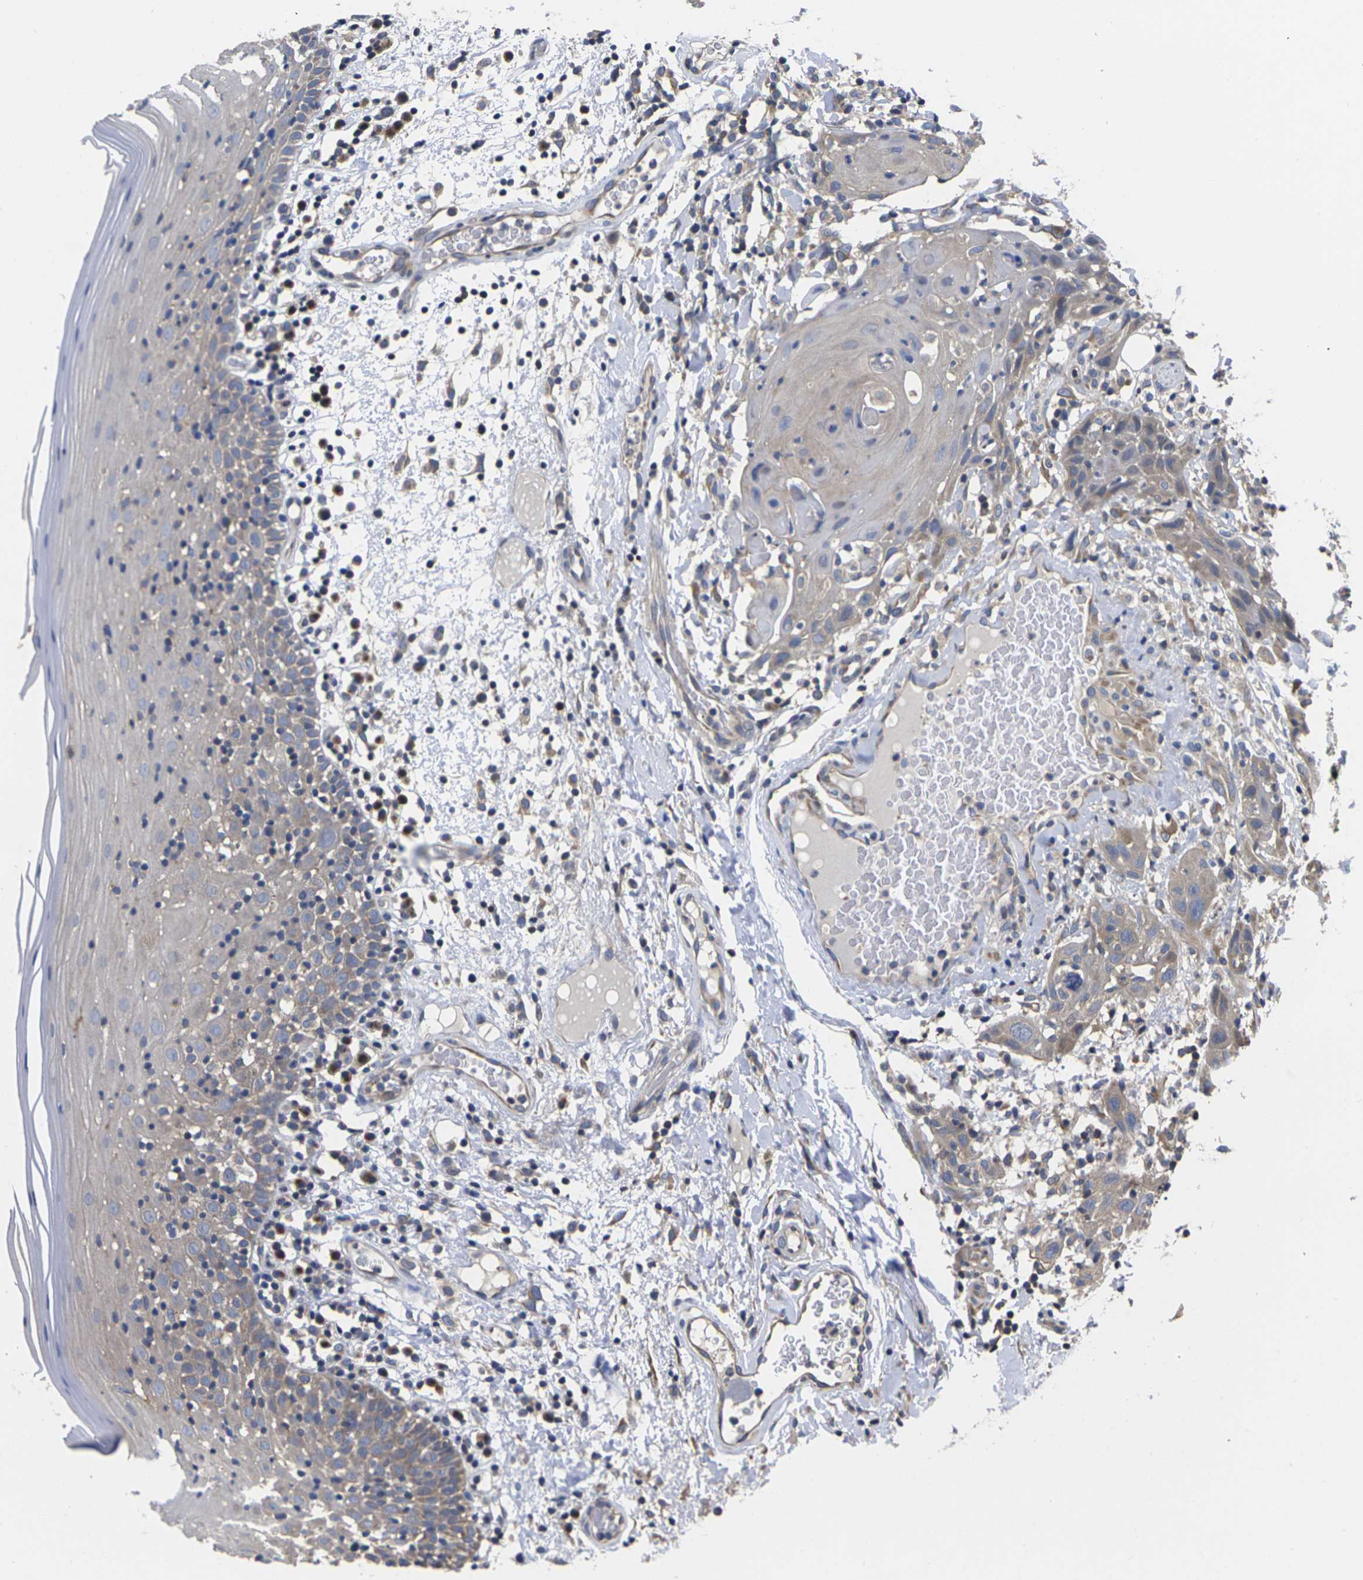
{"staining": {"intensity": "weak", "quantity": "<25%", "location": "cytoplasmic/membranous"}, "tissue": "oral mucosa", "cell_type": "Squamous epithelial cells", "image_type": "normal", "snomed": [{"axis": "morphology", "description": "Normal tissue, NOS"}, {"axis": "morphology", "description": "Squamous cell carcinoma, NOS"}, {"axis": "topography", "description": "Skeletal muscle"}, {"axis": "topography", "description": "Oral tissue"}], "caption": "Immunohistochemistry (IHC) image of unremarkable human oral mucosa stained for a protein (brown), which displays no positivity in squamous epithelial cells.", "gene": "TMCC2", "patient": {"sex": "male", "age": 71}}